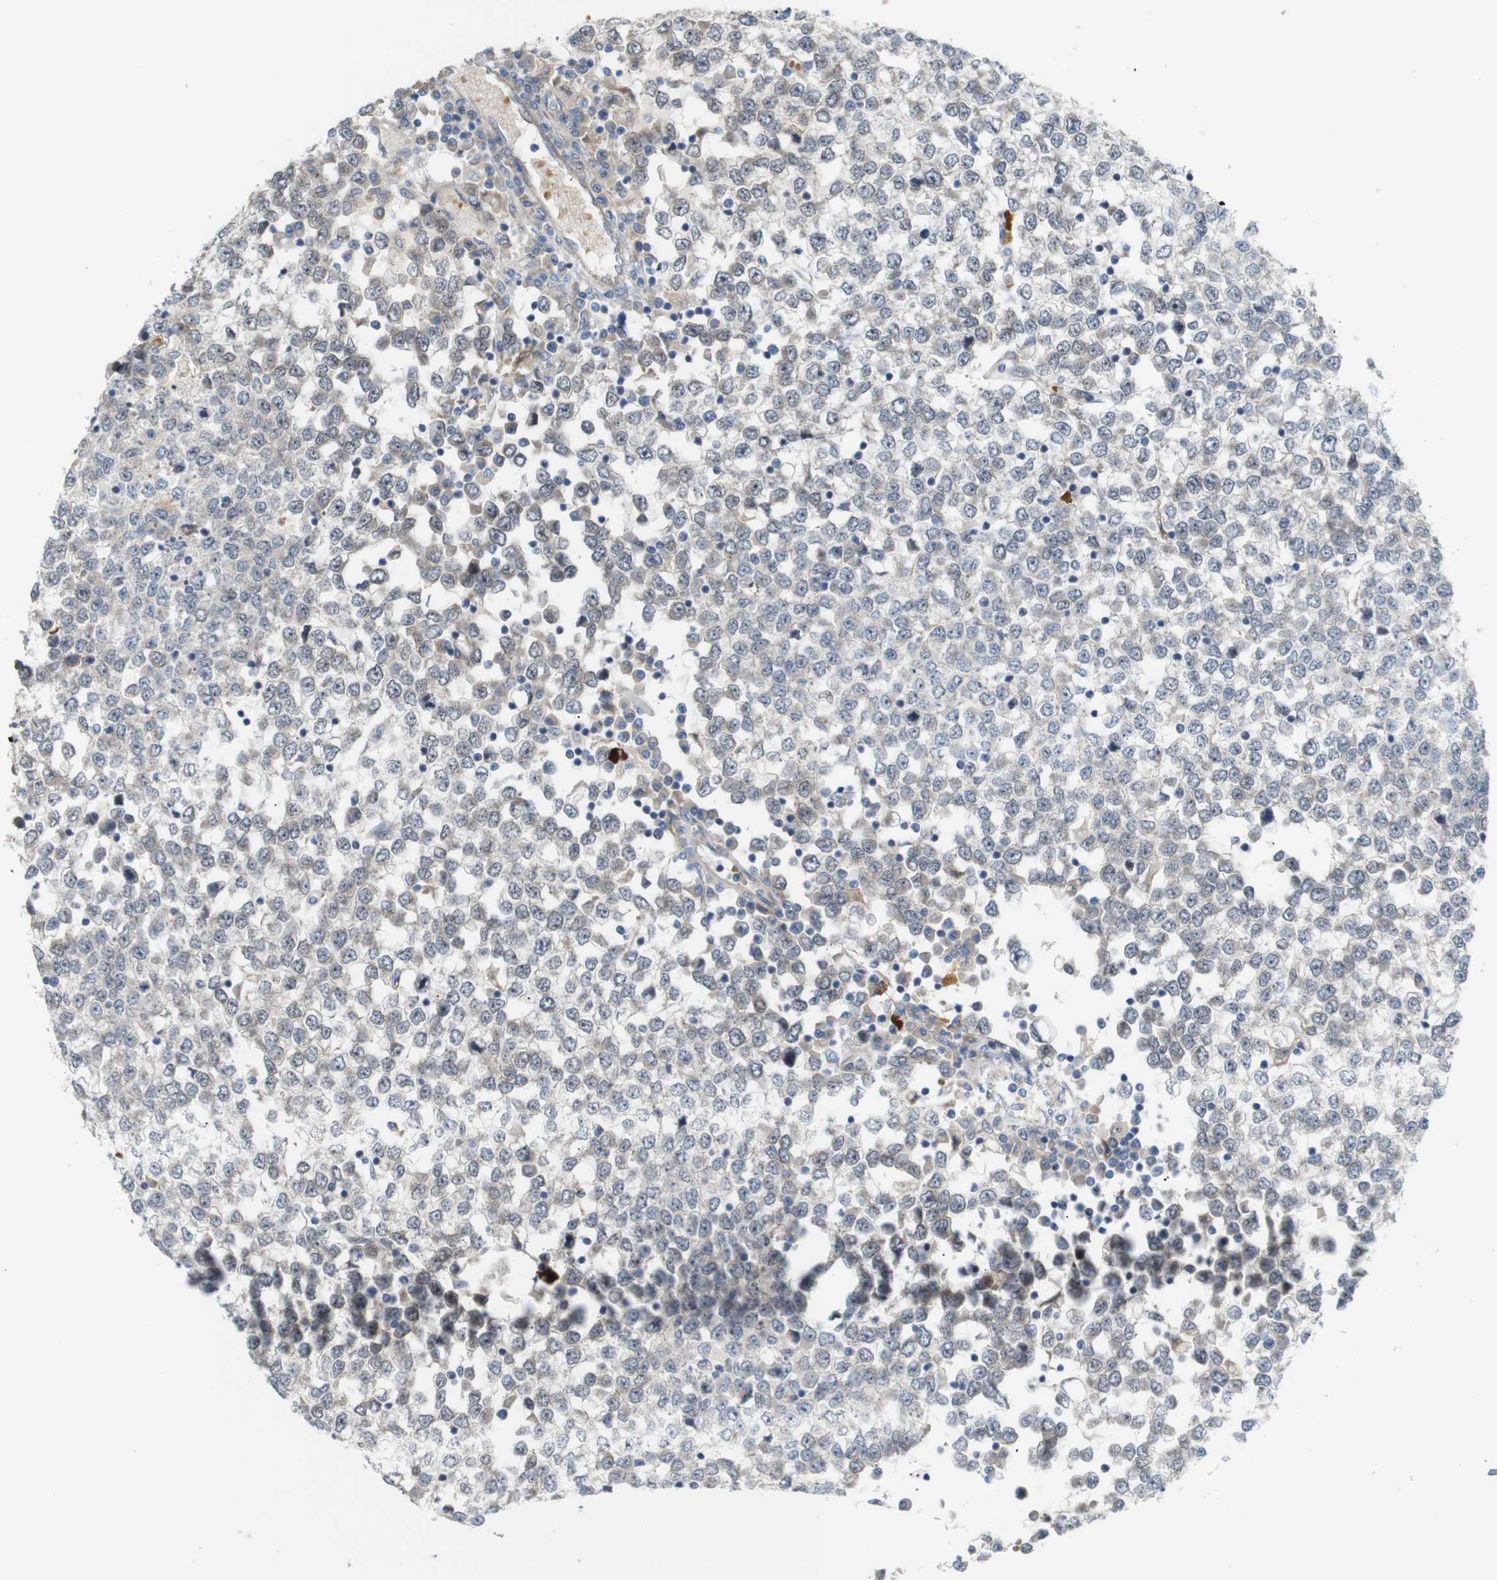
{"staining": {"intensity": "moderate", "quantity": "<25%", "location": "cytoplasmic/membranous"}, "tissue": "testis cancer", "cell_type": "Tumor cells", "image_type": "cancer", "snomed": [{"axis": "morphology", "description": "Seminoma, NOS"}, {"axis": "topography", "description": "Testis"}], "caption": "Protein expression analysis of testis seminoma displays moderate cytoplasmic/membranous staining in about <25% of tumor cells.", "gene": "RPTOR", "patient": {"sex": "male", "age": 65}}